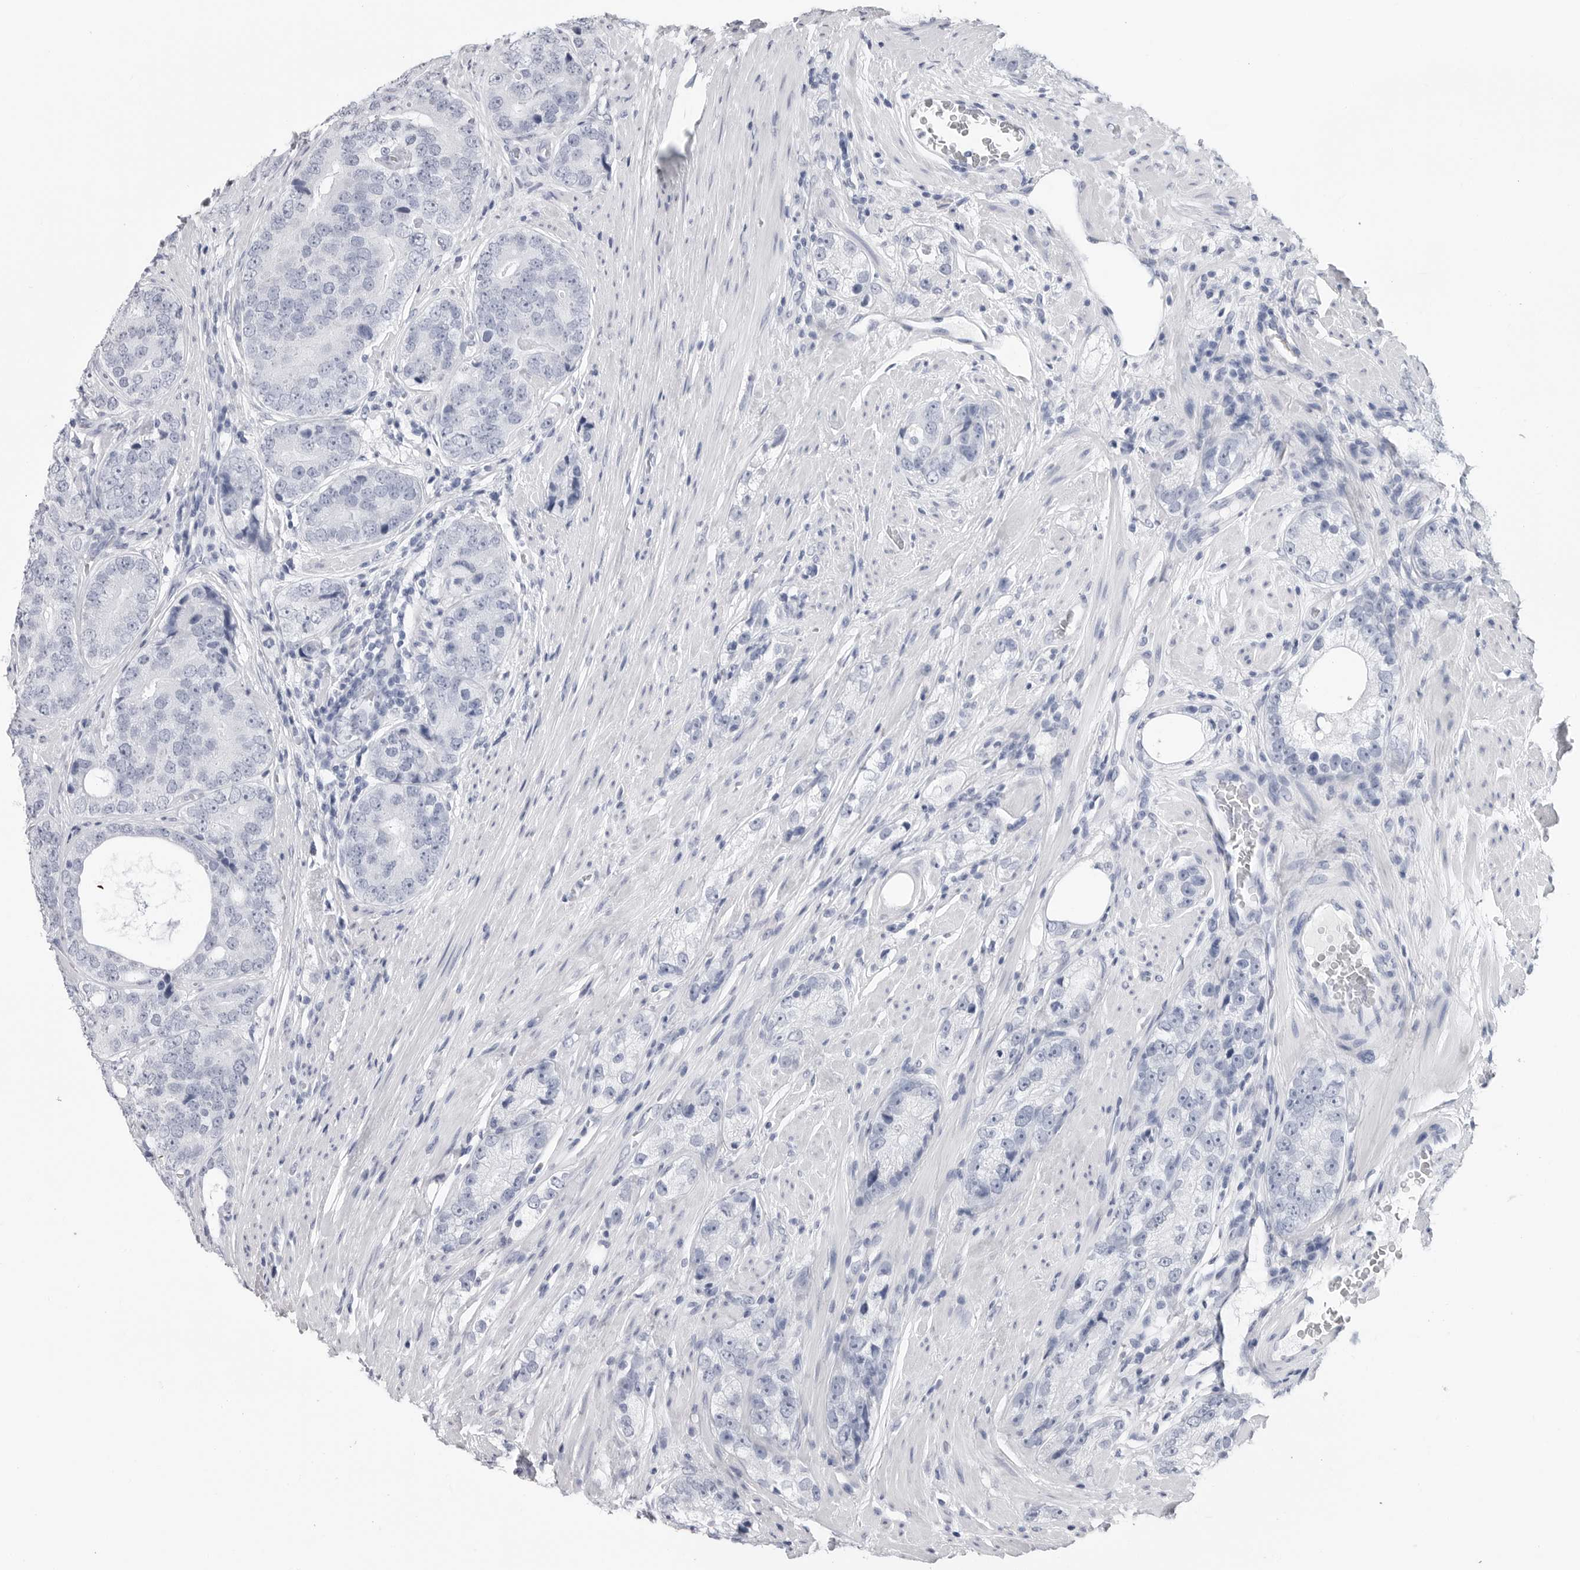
{"staining": {"intensity": "negative", "quantity": "none", "location": "none"}, "tissue": "prostate cancer", "cell_type": "Tumor cells", "image_type": "cancer", "snomed": [{"axis": "morphology", "description": "Adenocarcinoma, High grade"}, {"axis": "topography", "description": "Prostate"}], "caption": "The IHC image has no significant positivity in tumor cells of adenocarcinoma (high-grade) (prostate) tissue. (DAB (3,3'-diaminobenzidine) immunohistochemistry with hematoxylin counter stain).", "gene": "CSH1", "patient": {"sex": "male", "age": 56}}